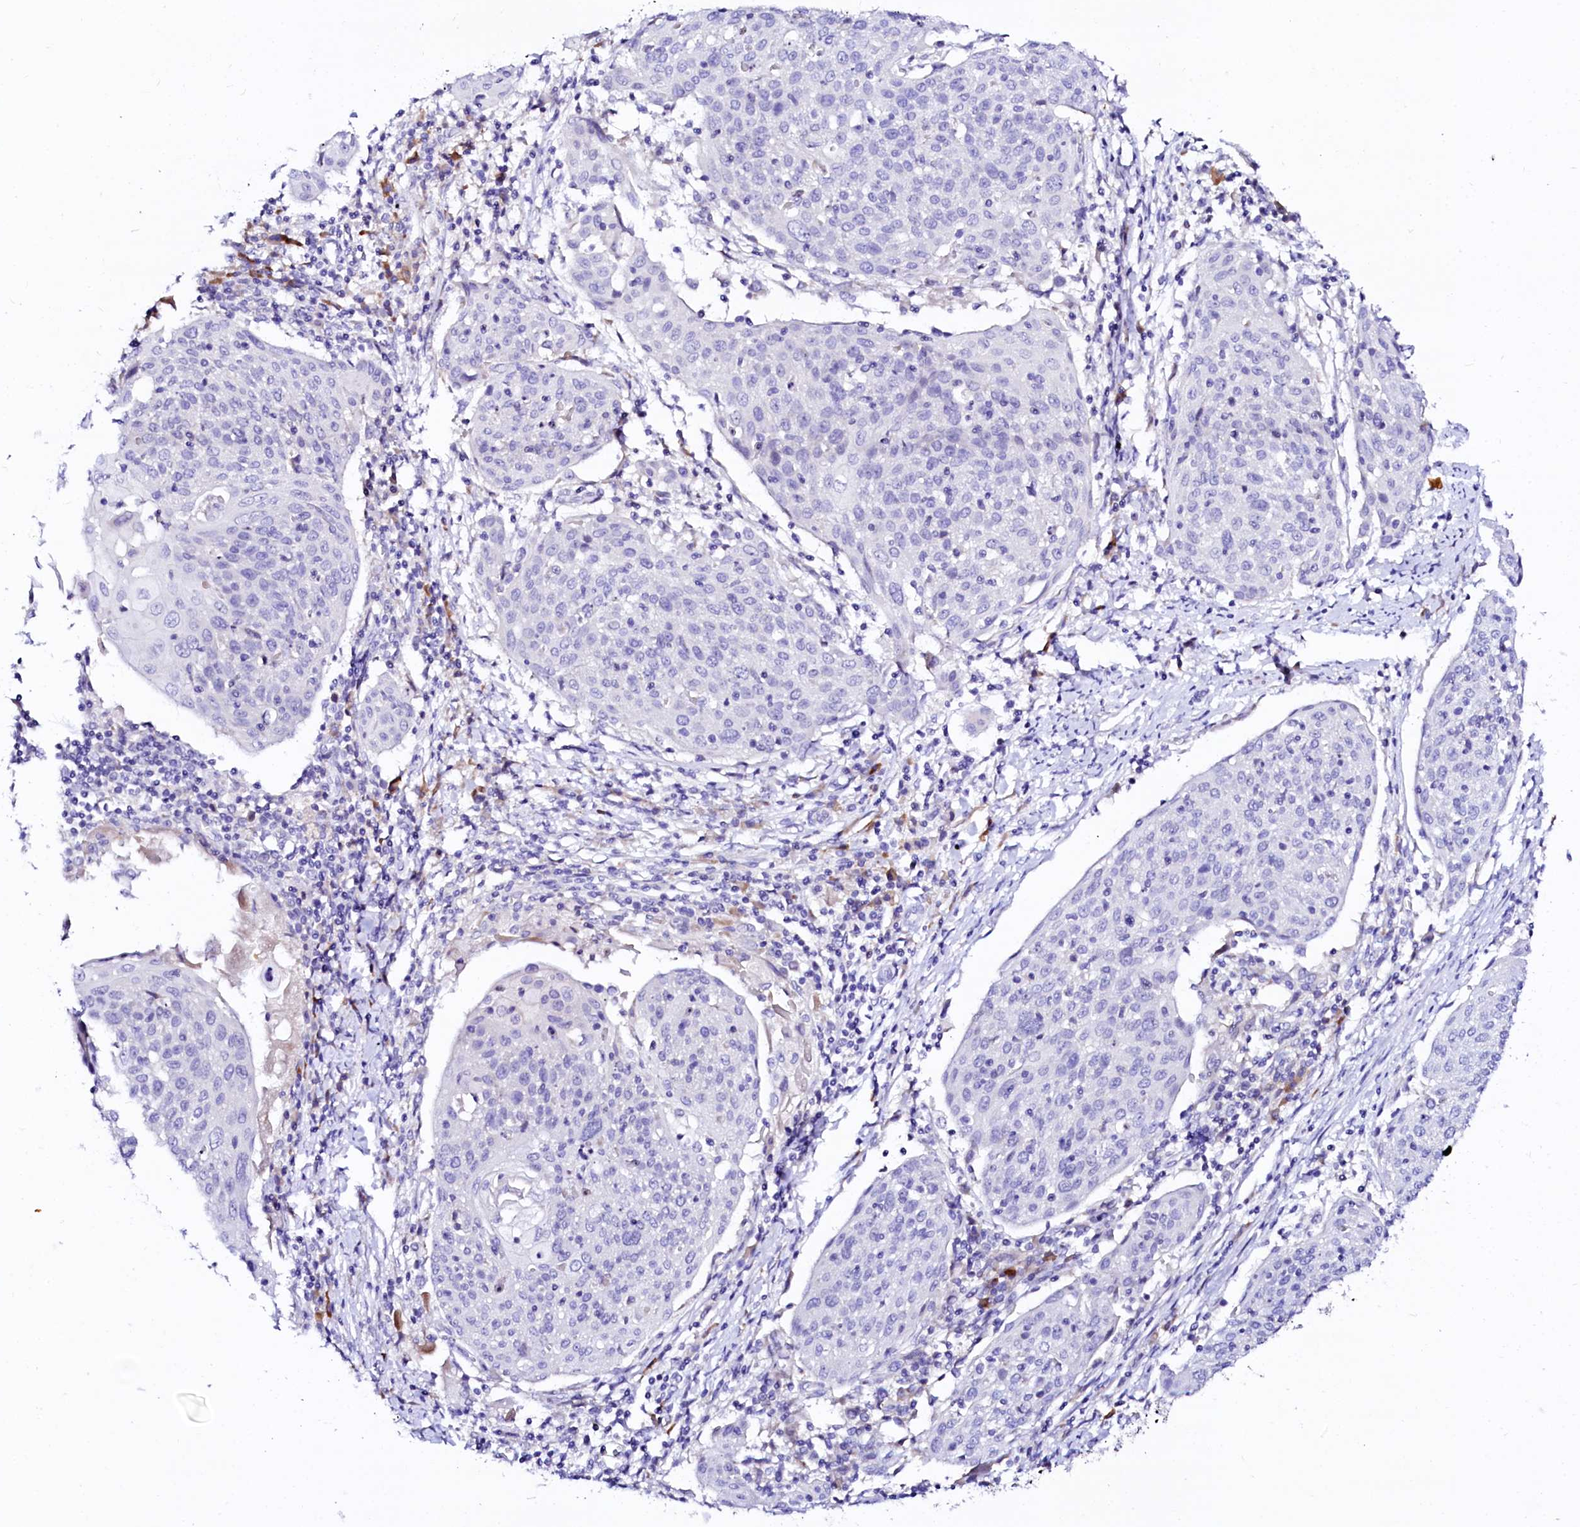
{"staining": {"intensity": "negative", "quantity": "none", "location": "none"}, "tissue": "cervical cancer", "cell_type": "Tumor cells", "image_type": "cancer", "snomed": [{"axis": "morphology", "description": "Squamous cell carcinoma, NOS"}, {"axis": "topography", "description": "Cervix"}], "caption": "This is a histopathology image of IHC staining of cervical cancer, which shows no positivity in tumor cells.", "gene": "BTBD16", "patient": {"sex": "female", "age": 67}}